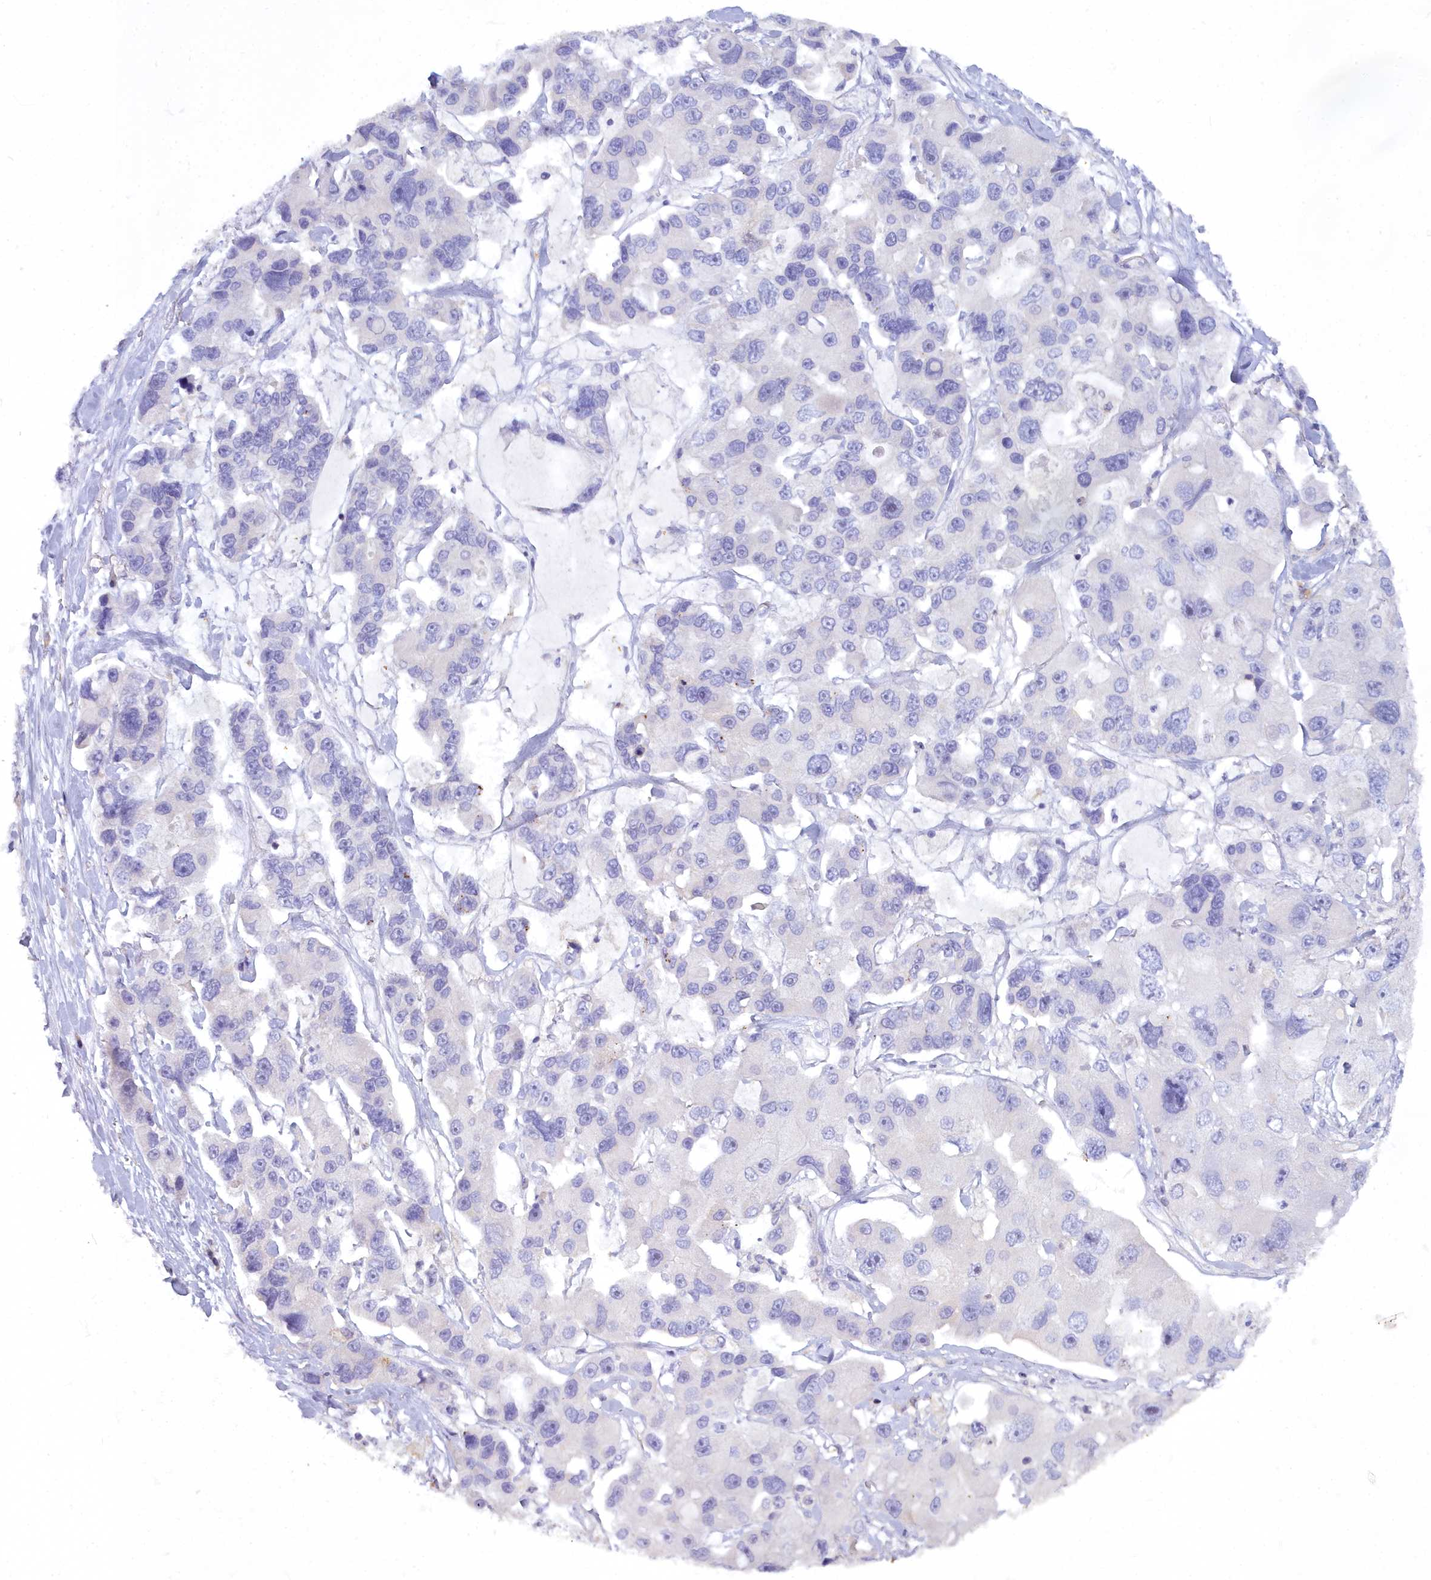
{"staining": {"intensity": "negative", "quantity": "none", "location": "none"}, "tissue": "lung cancer", "cell_type": "Tumor cells", "image_type": "cancer", "snomed": [{"axis": "morphology", "description": "Adenocarcinoma, NOS"}, {"axis": "topography", "description": "Lung"}], "caption": "This is a micrograph of immunohistochemistry staining of lung cancer (adenocarcinoma), which shows no staining in tumor cells.", "gene": "BLNK", "patient": {"sex": "female", "age": 54}}